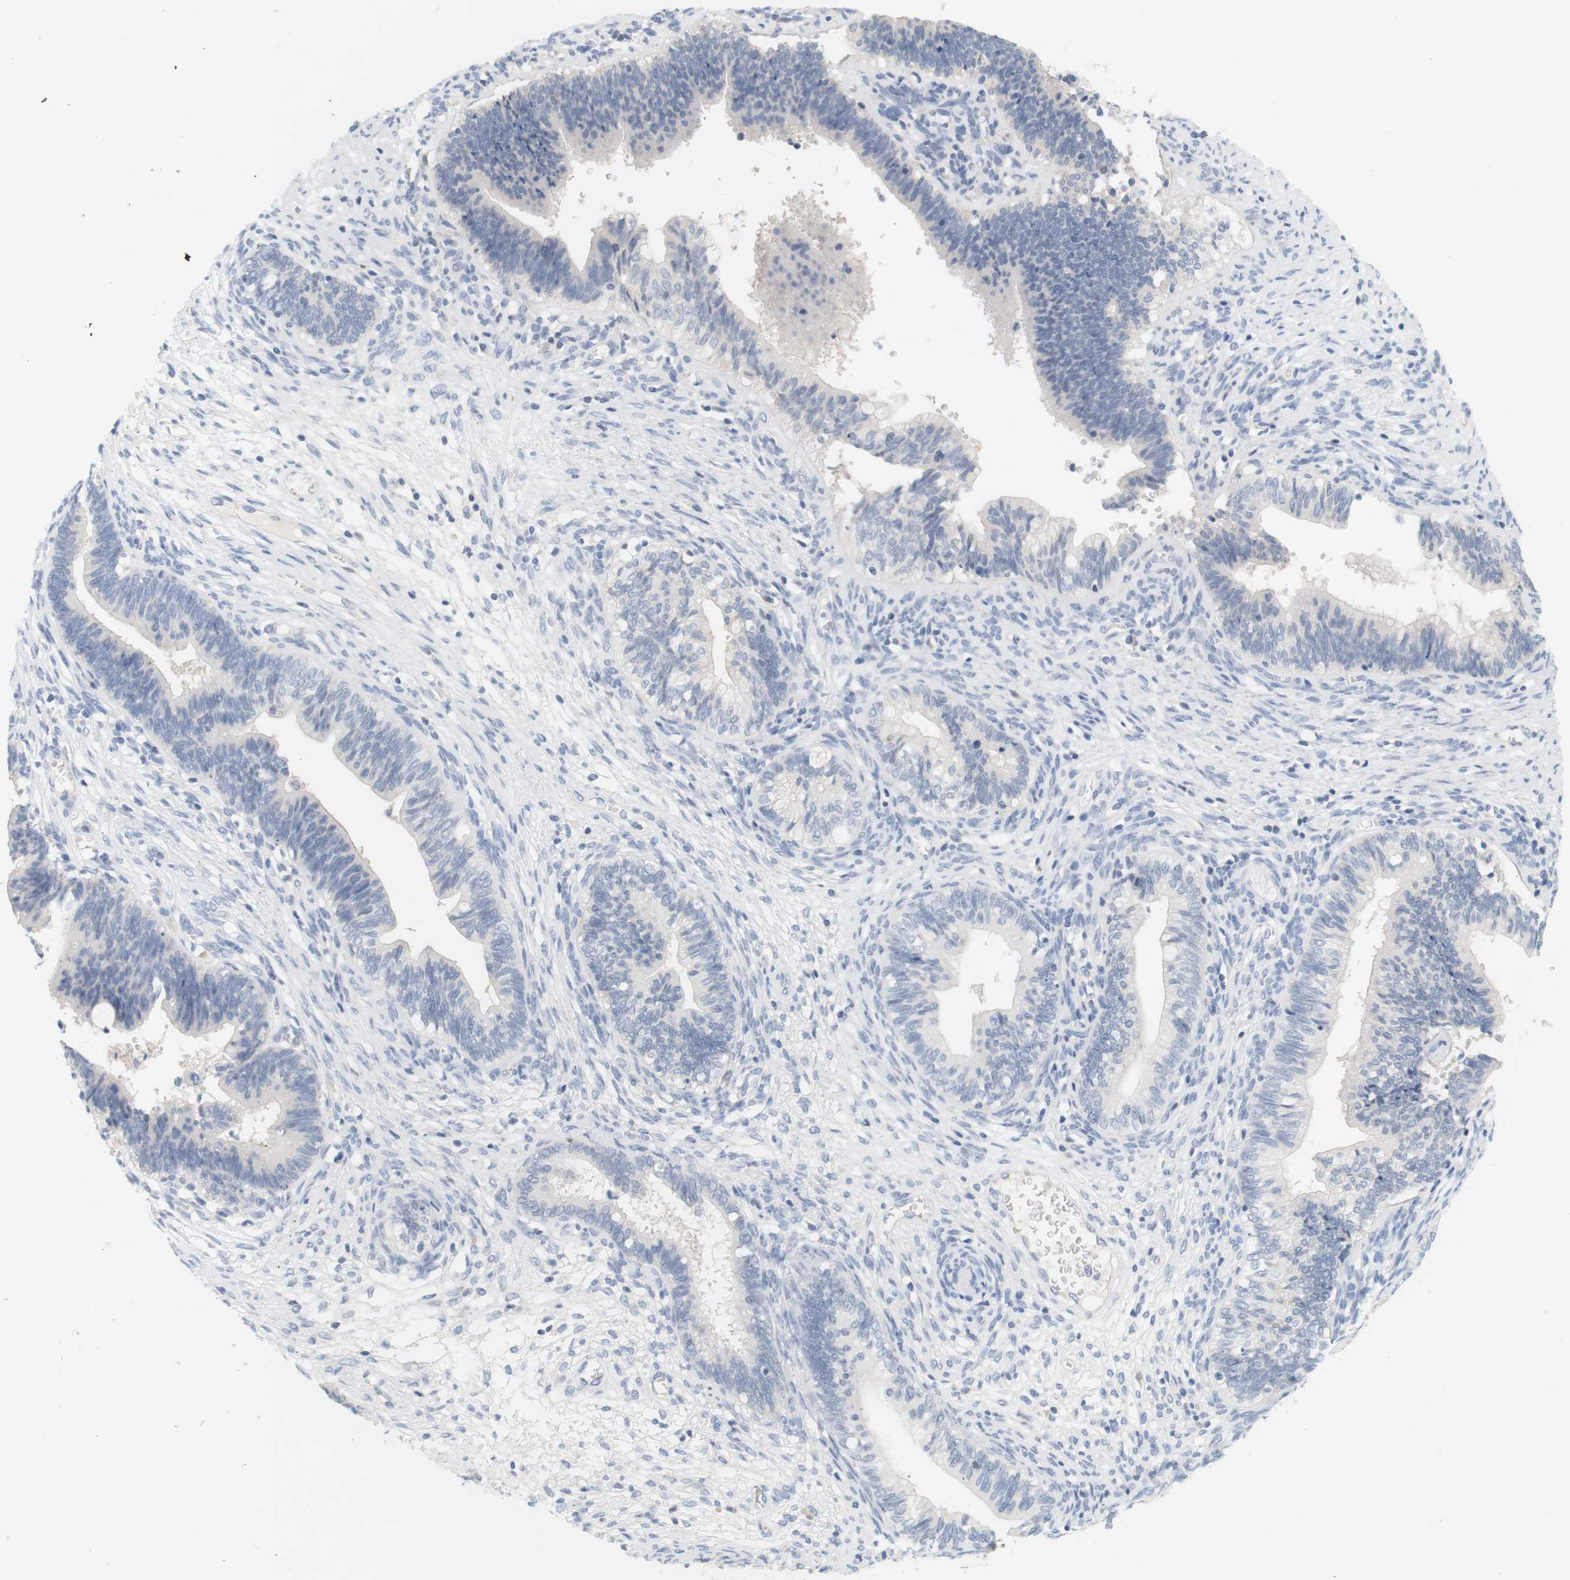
{"staining": {"intensity": "negative", "quantity": "none", "location": "none"}, "tissue": "cervical cancer", "cell_type": "Tumor cells", "image_type": "cancer", "snomed": [{"axis": "morphology", "description": "Adenocarcinoma, NOS"}, {"axis": "topography", "description": "Cervix"}], "caption": "This is a micrograph of IHC staining of cervical adenocarcinoma, which shows no positivity in tumor cells.", "gene": "OPRM1", "patient": {"sex": "female", "age": 44}}